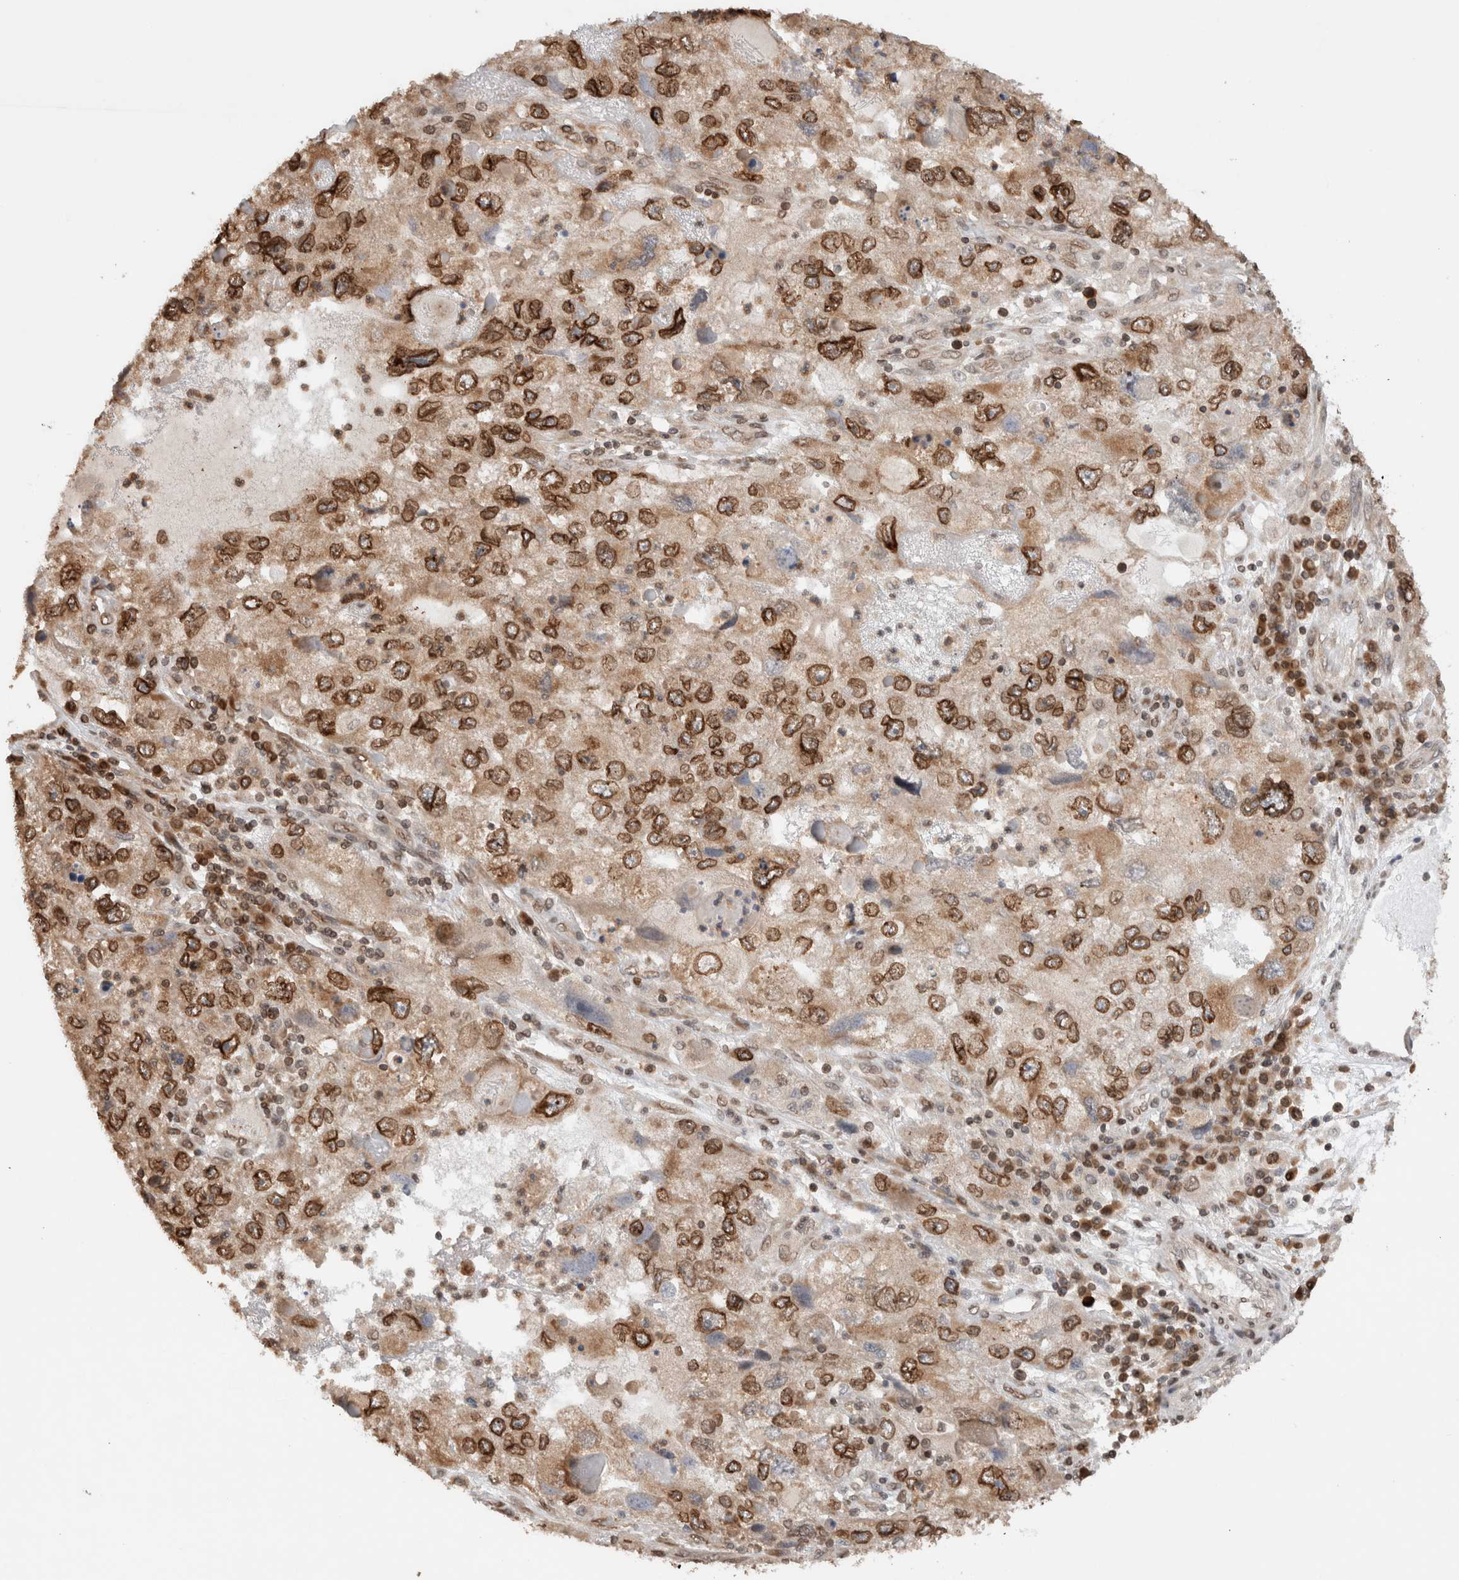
{"staining": {"intensity": "strong", "quantity": ">75%", "location": "cytoplasmic/membranous,nuclear"}, "tissue": "endometrial cancer", "cell_type": "Tumor cells", "image_type": "cancer", "snomed": [{"axis": "morphology", "description": "Adenocarcinoma, NOS"}, {"axis": "topography", "description": "Endometrium"}], "caption": "Strong cytoplasmic/membranous and nuclear expression is identified in about >75% of tumor cells in adenocarcinoma (endometrial). The staining was performed using DAB, with brown indicating positive protein expression. Nuclei are stained blue with hematoxylin.", "gene": "TPR", "patient": {"sex": "female", "age": 49}}